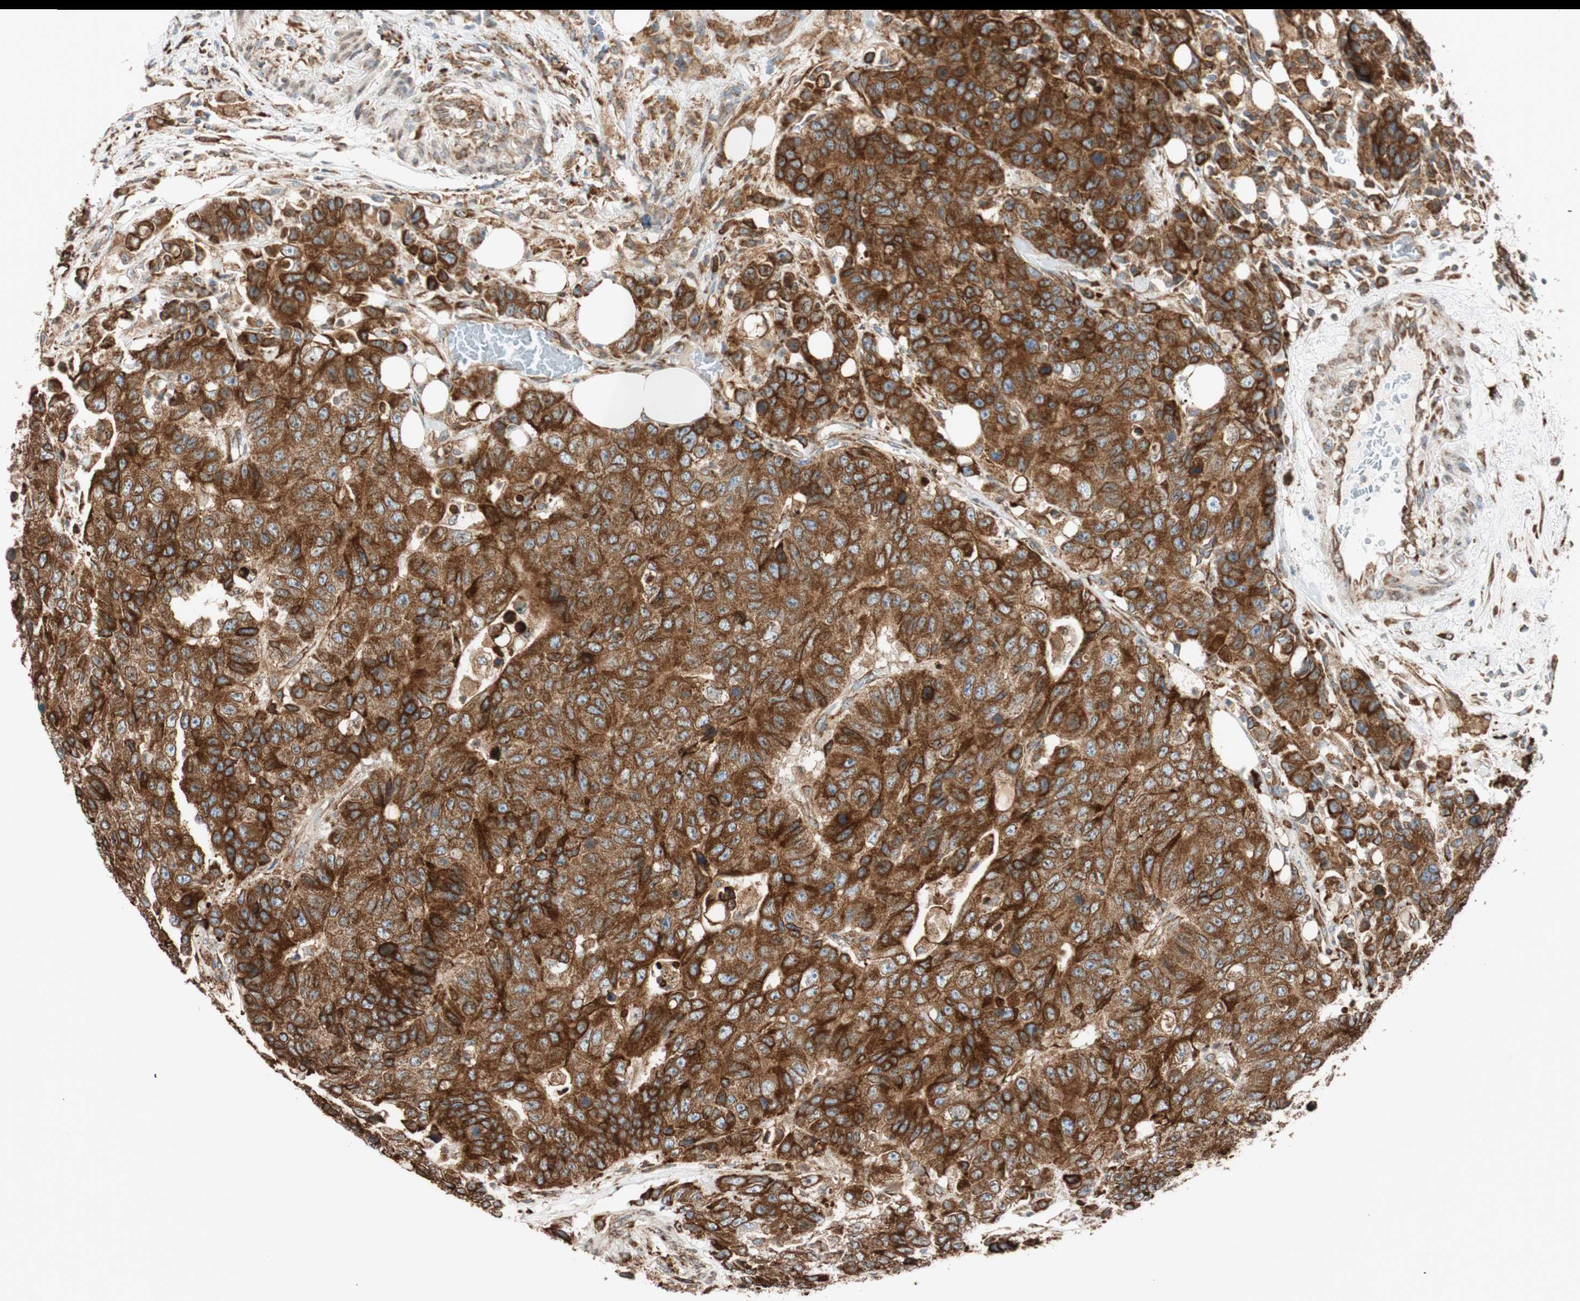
{"staining": {"intensity": "strong", "quantity": ">75%", "location": "cytoplasmic/membranous"}, "tissue": "colorectal cancer", "cell_type": "Tumor cells", "image_type": "cancer", "snomed": [{"axis": "morphology", "description": "Adenocarcinoma, NOS"}, {"axis": "topography", "description": "Colon"}], "caption": "Colorectal adenocarcinoma was stained to show a protein in brown. There is high levels of strong cytoplasmic/membranous expression in about >75% of tumor cells.", "gene": "PRKCSH", "patient": {"sex": "female", "age": 86}}